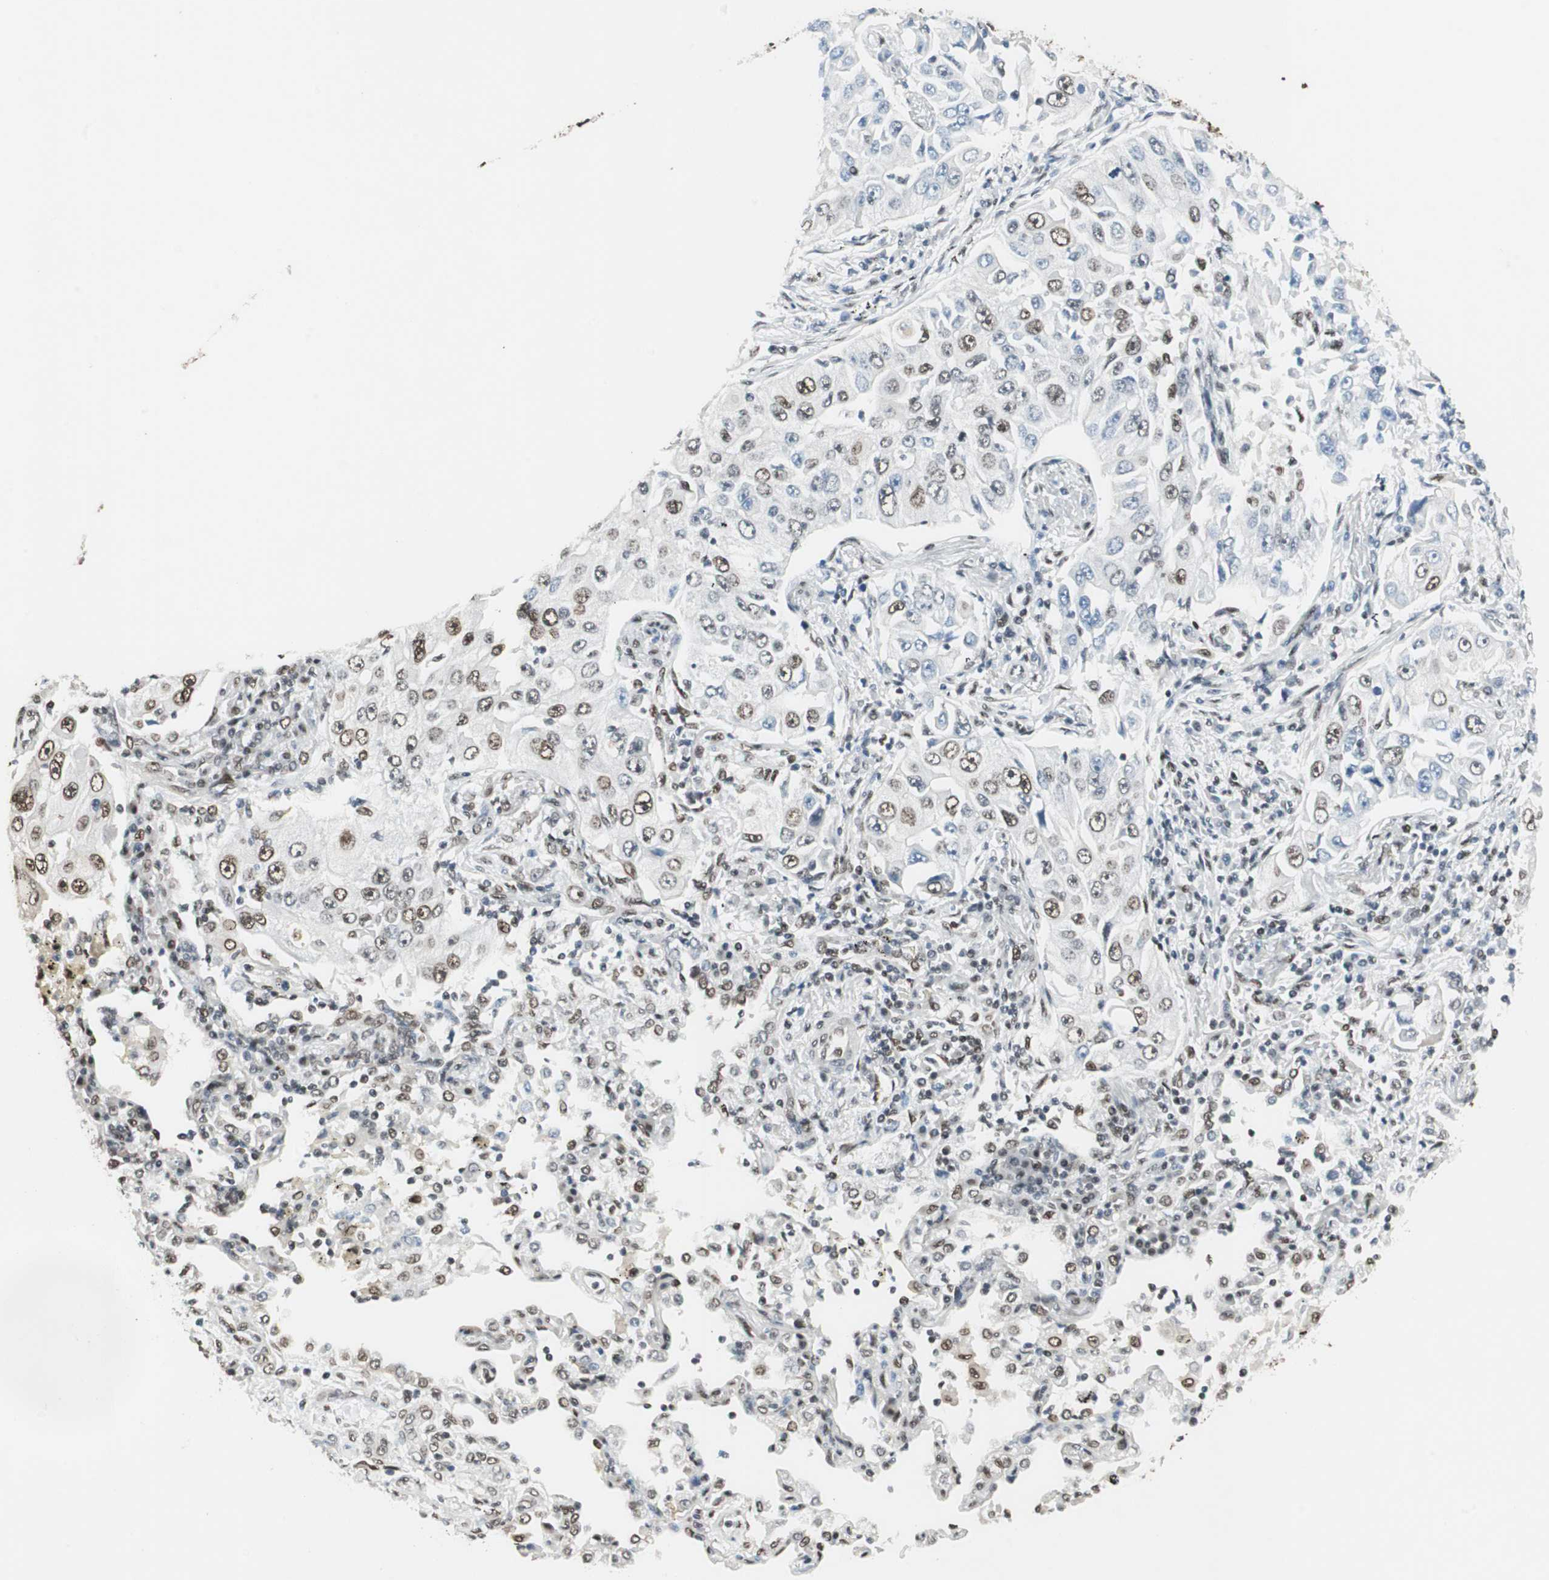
{"staining": {"intensity": "moderate", "quantity": "25%-75%", "location": "nuclear"}, "tissue": "lung cancer", "cell_type": "Tumor cells", "image_type": "cancer", "snomed": [{"axis": "morphology", "description": "Adenocarcinoma, NOS"}, {"axis": "topography", "description": "Lung"}], "caption": "Human lung cancer stained with a brown dye shows moderate nuclear positive positivity in approximately 25%-75% of tumor cells.", "gene": "ZBTB17", "patient": {"sex": "male", "age": 84}}